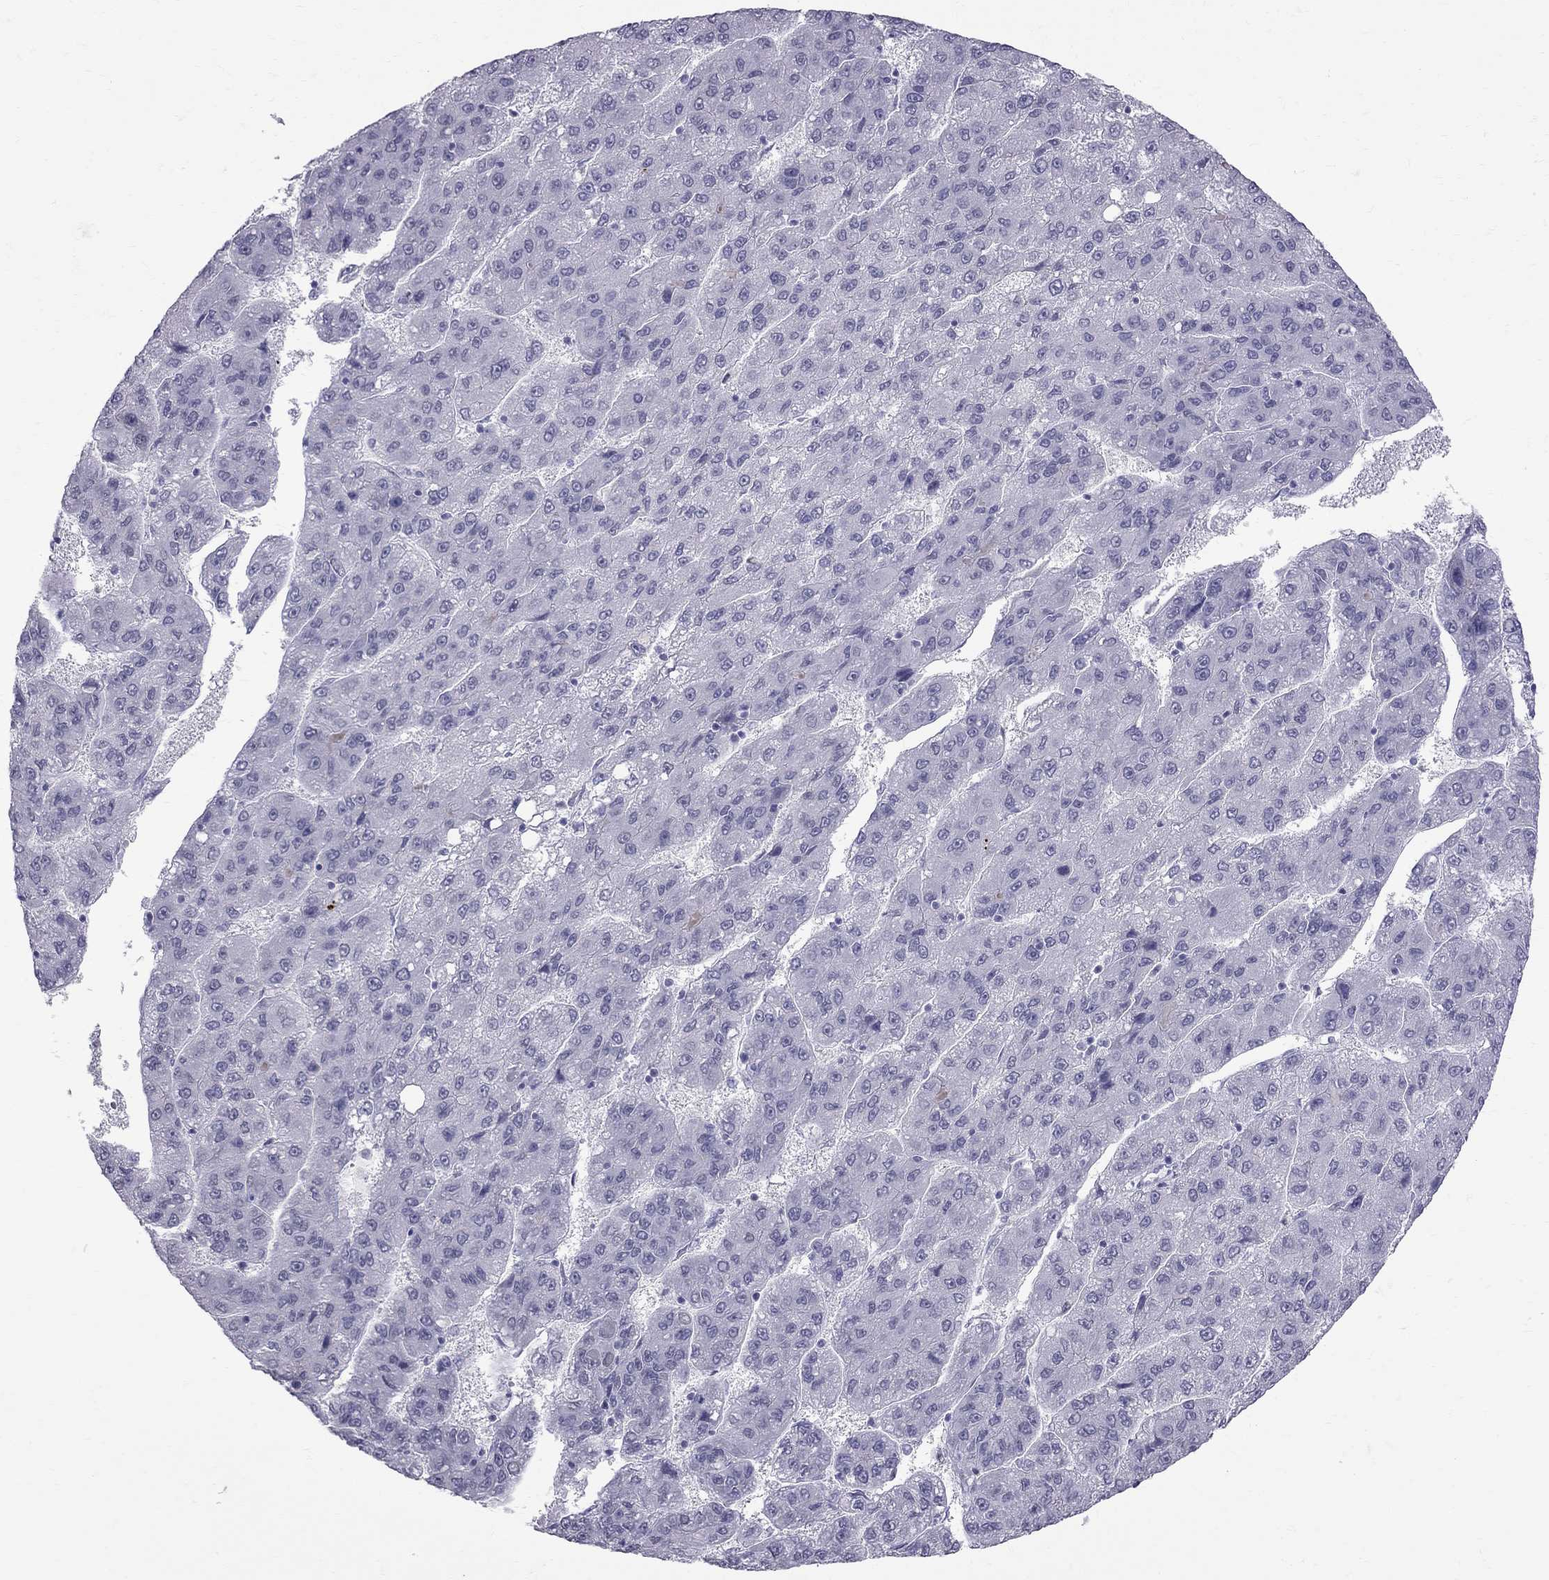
{"staining": {"intensity": "negative", "quantity": "none", "location": "none"}, "tissue": "liver cancer", "cell_type": "Tumor cells", "image_type": "cancer", "snomed": [{"axis": "morphology", "description": "Carcinoma, Hepatocellular, NOS"}, {"axis": "topography", "description": "Liver"}], "caption": "High power microscopy histopathology image of an immunohistochemistry (IHC) micrograph of hepatocellular carcinoma (liver), revealing no significant expression in tumor cells.", "gene": "MUC15", "patient": {"sex": "female", "age": 82}}